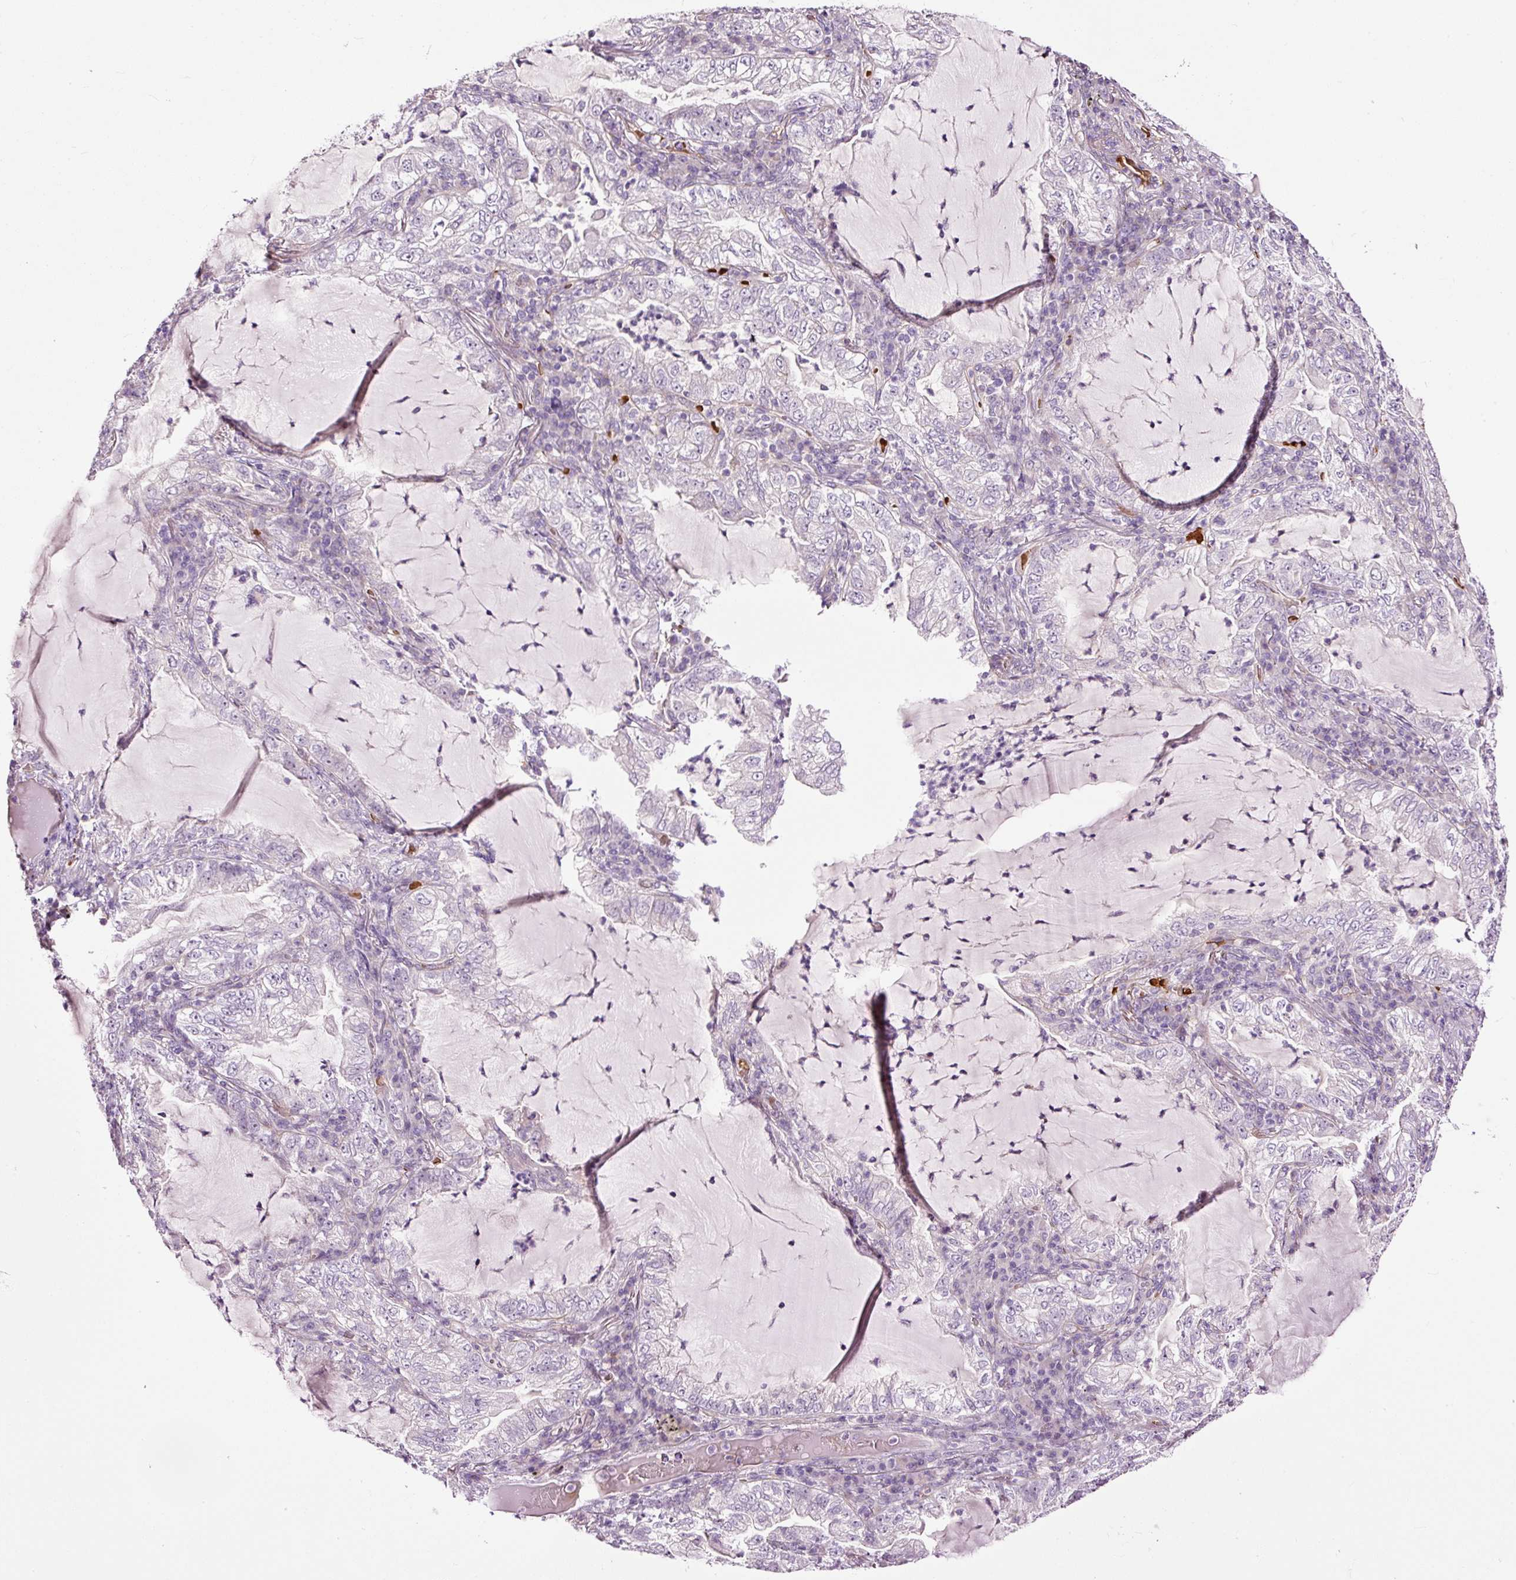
{"staining": {"intensity": "negative", "quantity": "none", "location": "none"}, "tissue": "lung cancer", "cell_type": "Tumor cells", "image_type": "cancer", "snomed": [{"axis": "morphology", "description": "Adenocarcinoma, NOS"}, {"axis": "topography", "description": "Lung"}], "caption": "High magnification brightfield microscopy of lung adenocarcinoma stained with DAB (brown) and counterstained with hematoxylin (blue): tumor cells show no significant staining.", "gene": "USHBP1", "patient": {"sex": "female", "age": 73}}